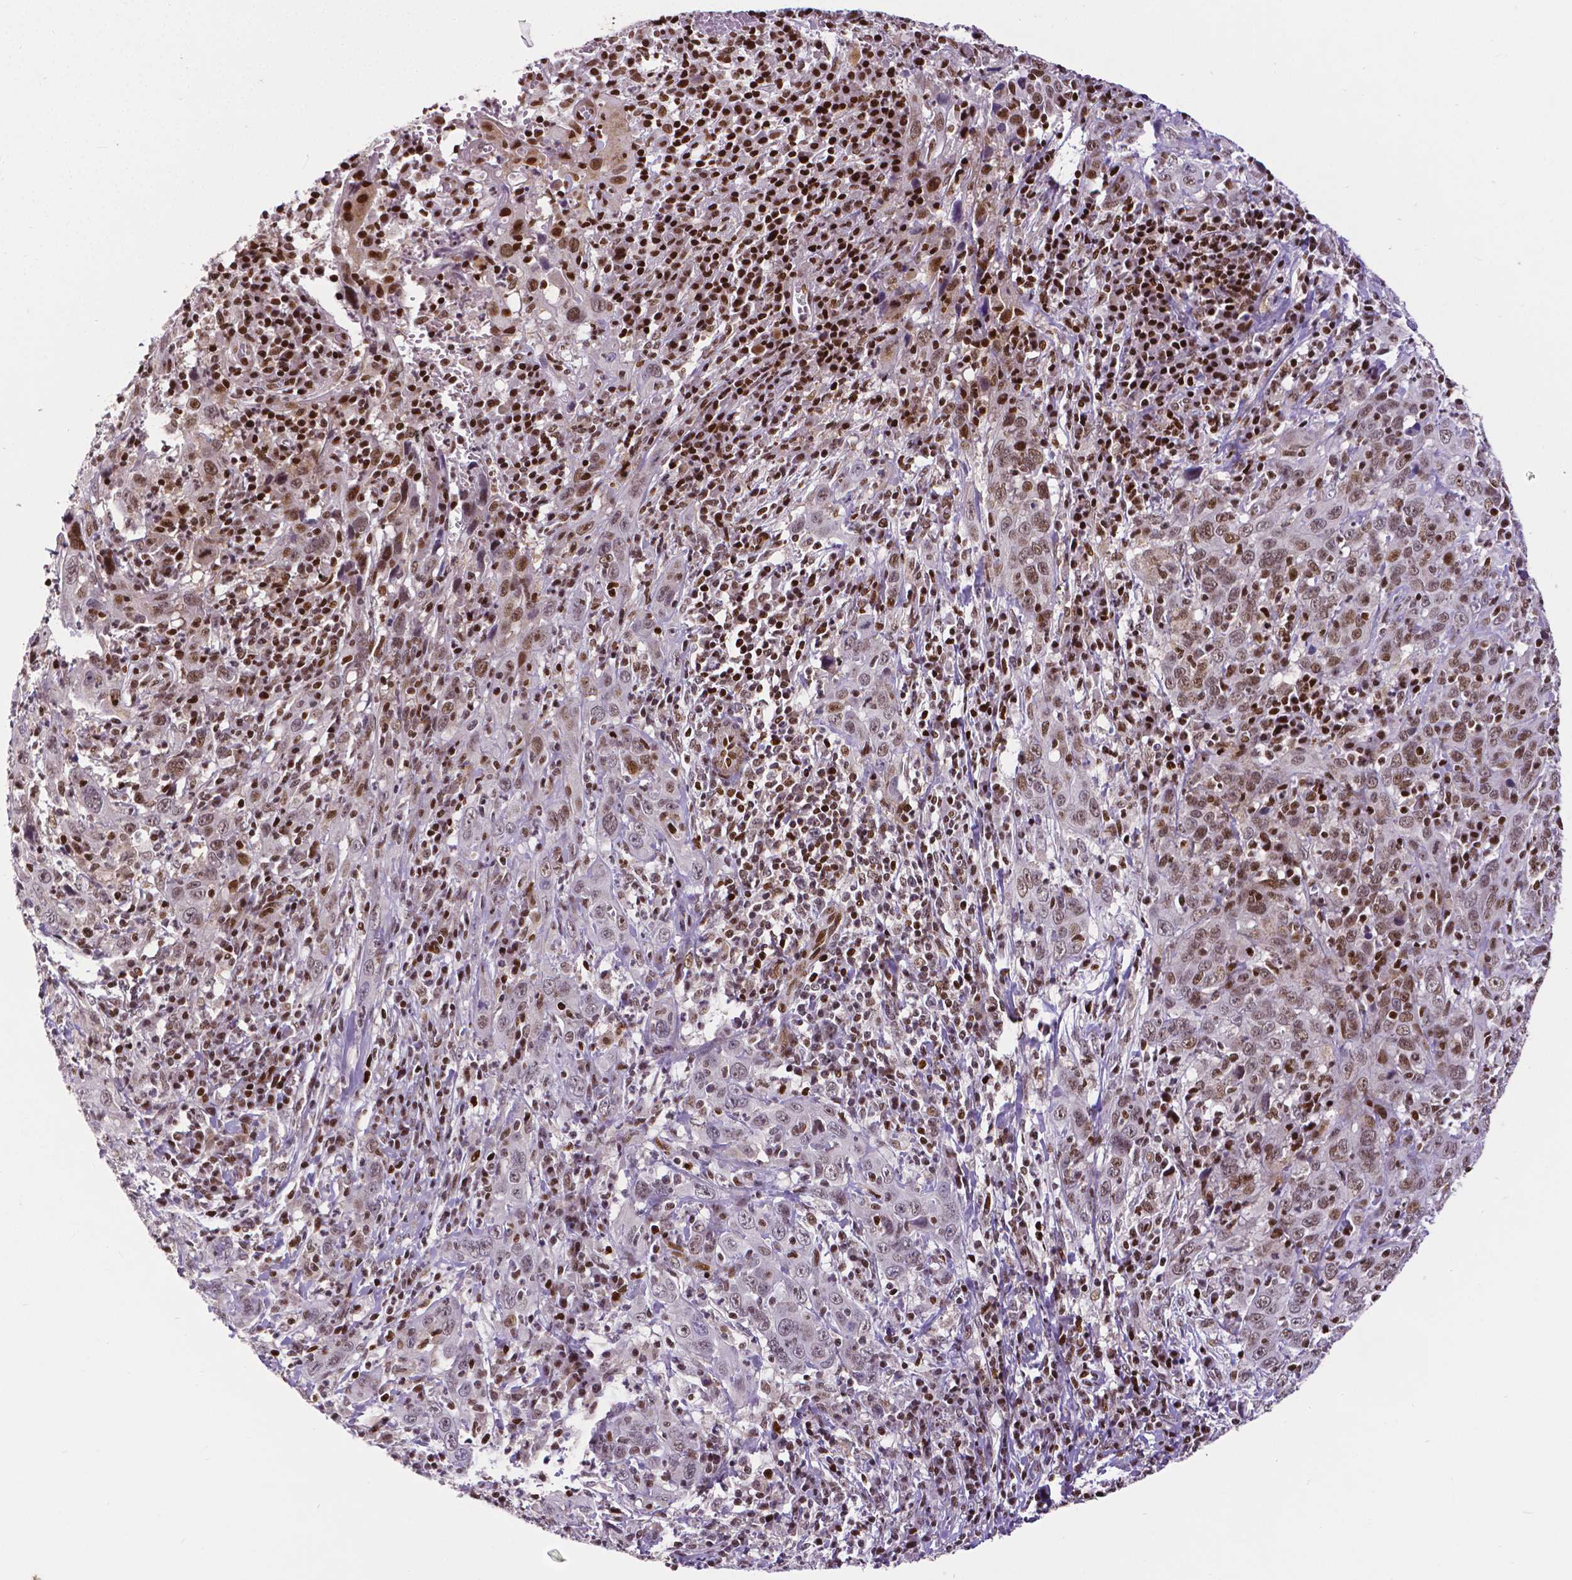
{"staining": {"intensity": "moderate", "quantity": ">75%", "location": "nuclear"}, "tissue": "cervical cancer", "cell_type": "Tumor cells", "image_type": "cancer", "snomed": [{"axis": "morphology", "description": "Squamous cell carcinoma, NOS"}, {"axis": "topography", "description": "Cervix"}], "caption": "DAB immunohistochemical staining of squamous cell carcinoma (cervical) exhibits moderate nuclear protein staining in about >75% of tumor cells. The protein of interest is shown in brown color, while the nuclei are stained blue.", "gene": "CTCF", "patient": {"sex": "female", "age": 46}}